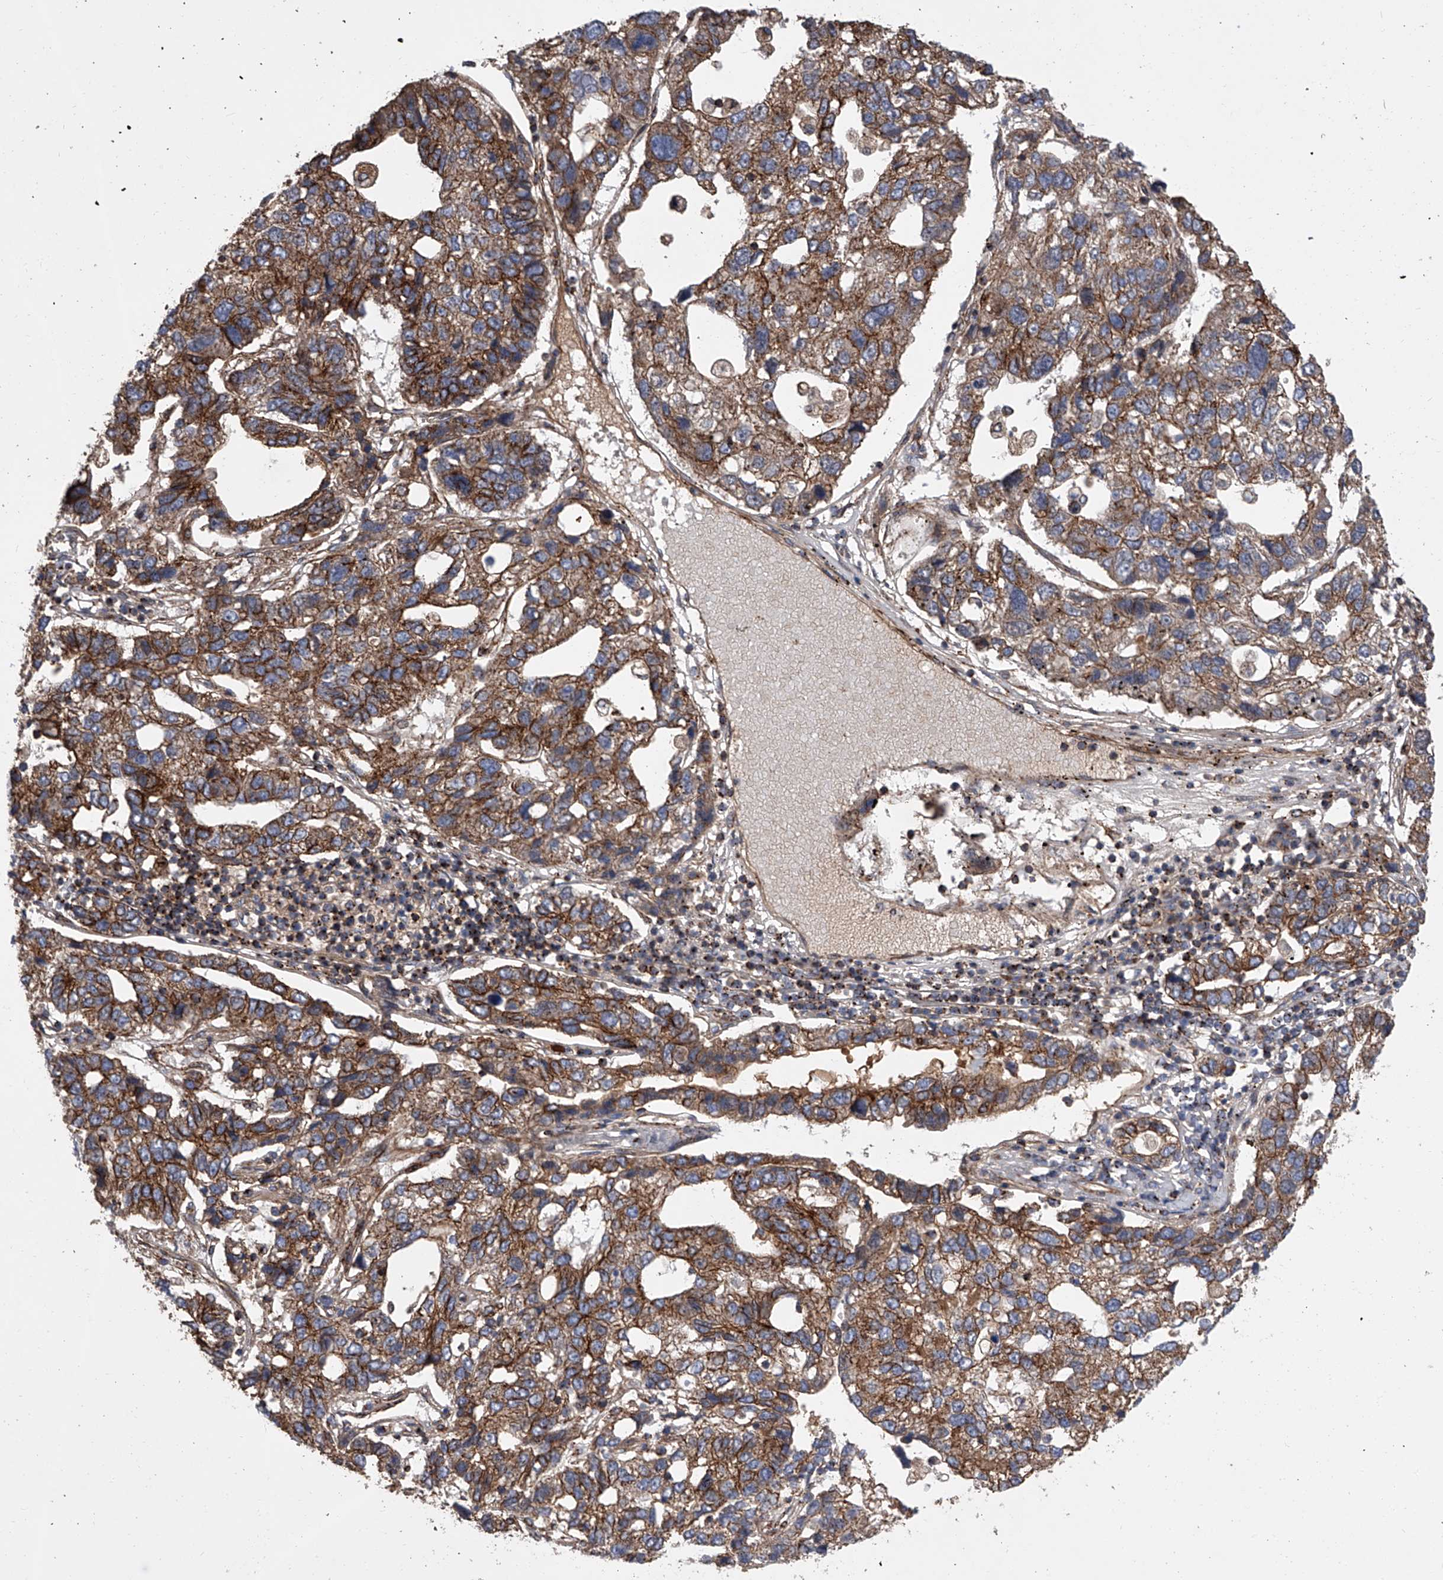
{"staining": {"intensity": "moderate", "quantity": ">75%", "location": "cytoplasmic/membranous"}, "tissue": "pancreatic cancer", "cell_type": "Tumor cells", "image_type": "cancer", "snomed": [{"axis": "morphology", "description": "Adenocarcinoma, NOS"}, {"axis": "topography", "description": "Pancreas"}], "caption": "Protein expression analysis of human pancreatic cancer (adenocarcinoma) reveals moderate cytoplasmic/membranous expression in approximately >75% of tumor cells. (DAB IHC with brightfield microscopy, high magnification).", "gene": "USP47", "patient": {"sex": "female", "age": 61}}